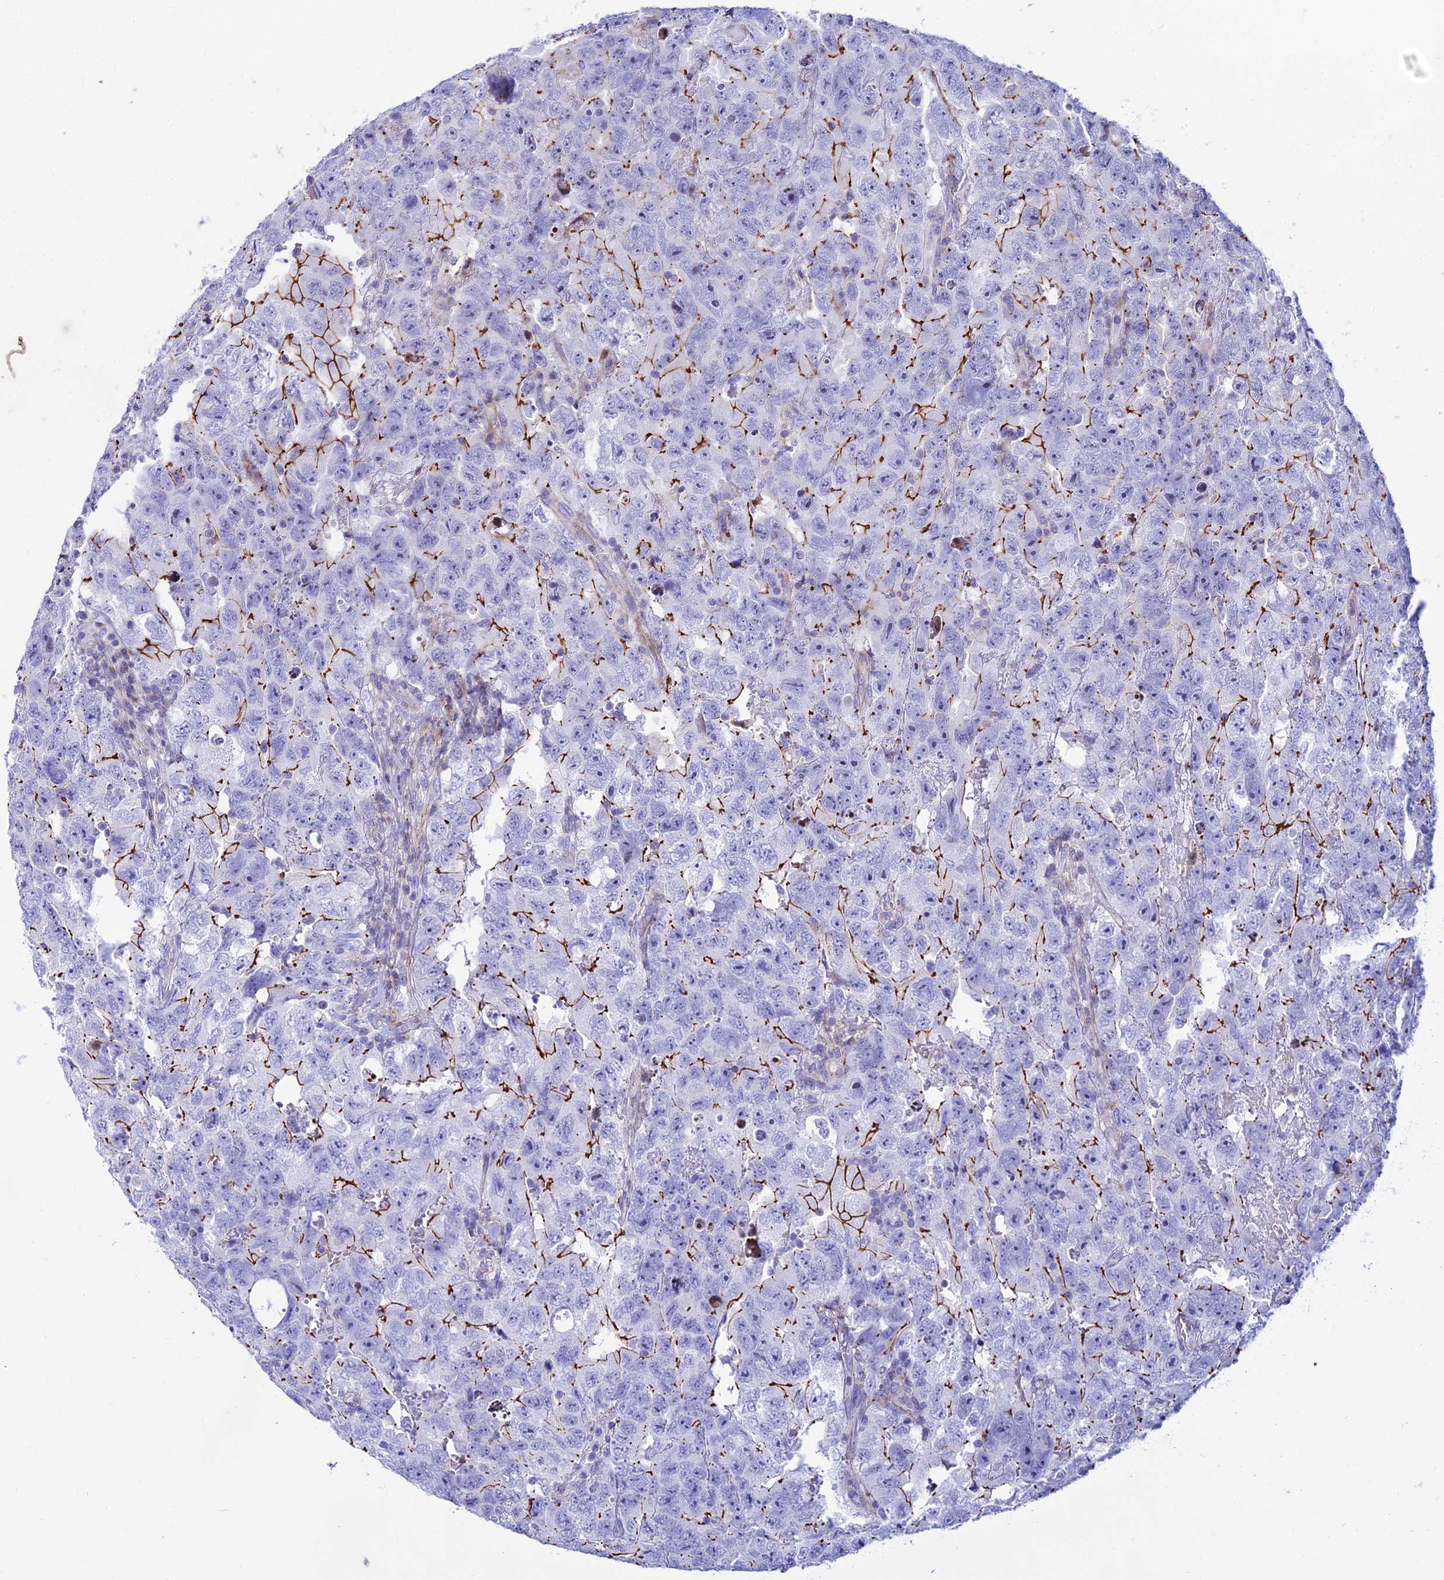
{"staining": {"intensity": "strong", "quantity": "<25%", "location": "cytoplasmic/membranous"}, "tissue": "testis cancer", "cell_type": "Tumor cells", "image_type": "cancer", "snomed": [{"axis": "morphology", "description": "Carcinoma, Embryonal, NOS"}, {"axis": "topography", "description": "Testis"}], "caption": "A medium amount of strong cytoplasmic/membranous staining is seen in approximately <25% of tumor cells in testis cancer (embryonal carcinoma) tissue.", "gene": "DLX1", "patient": {"sex": "male", "age": 45}}